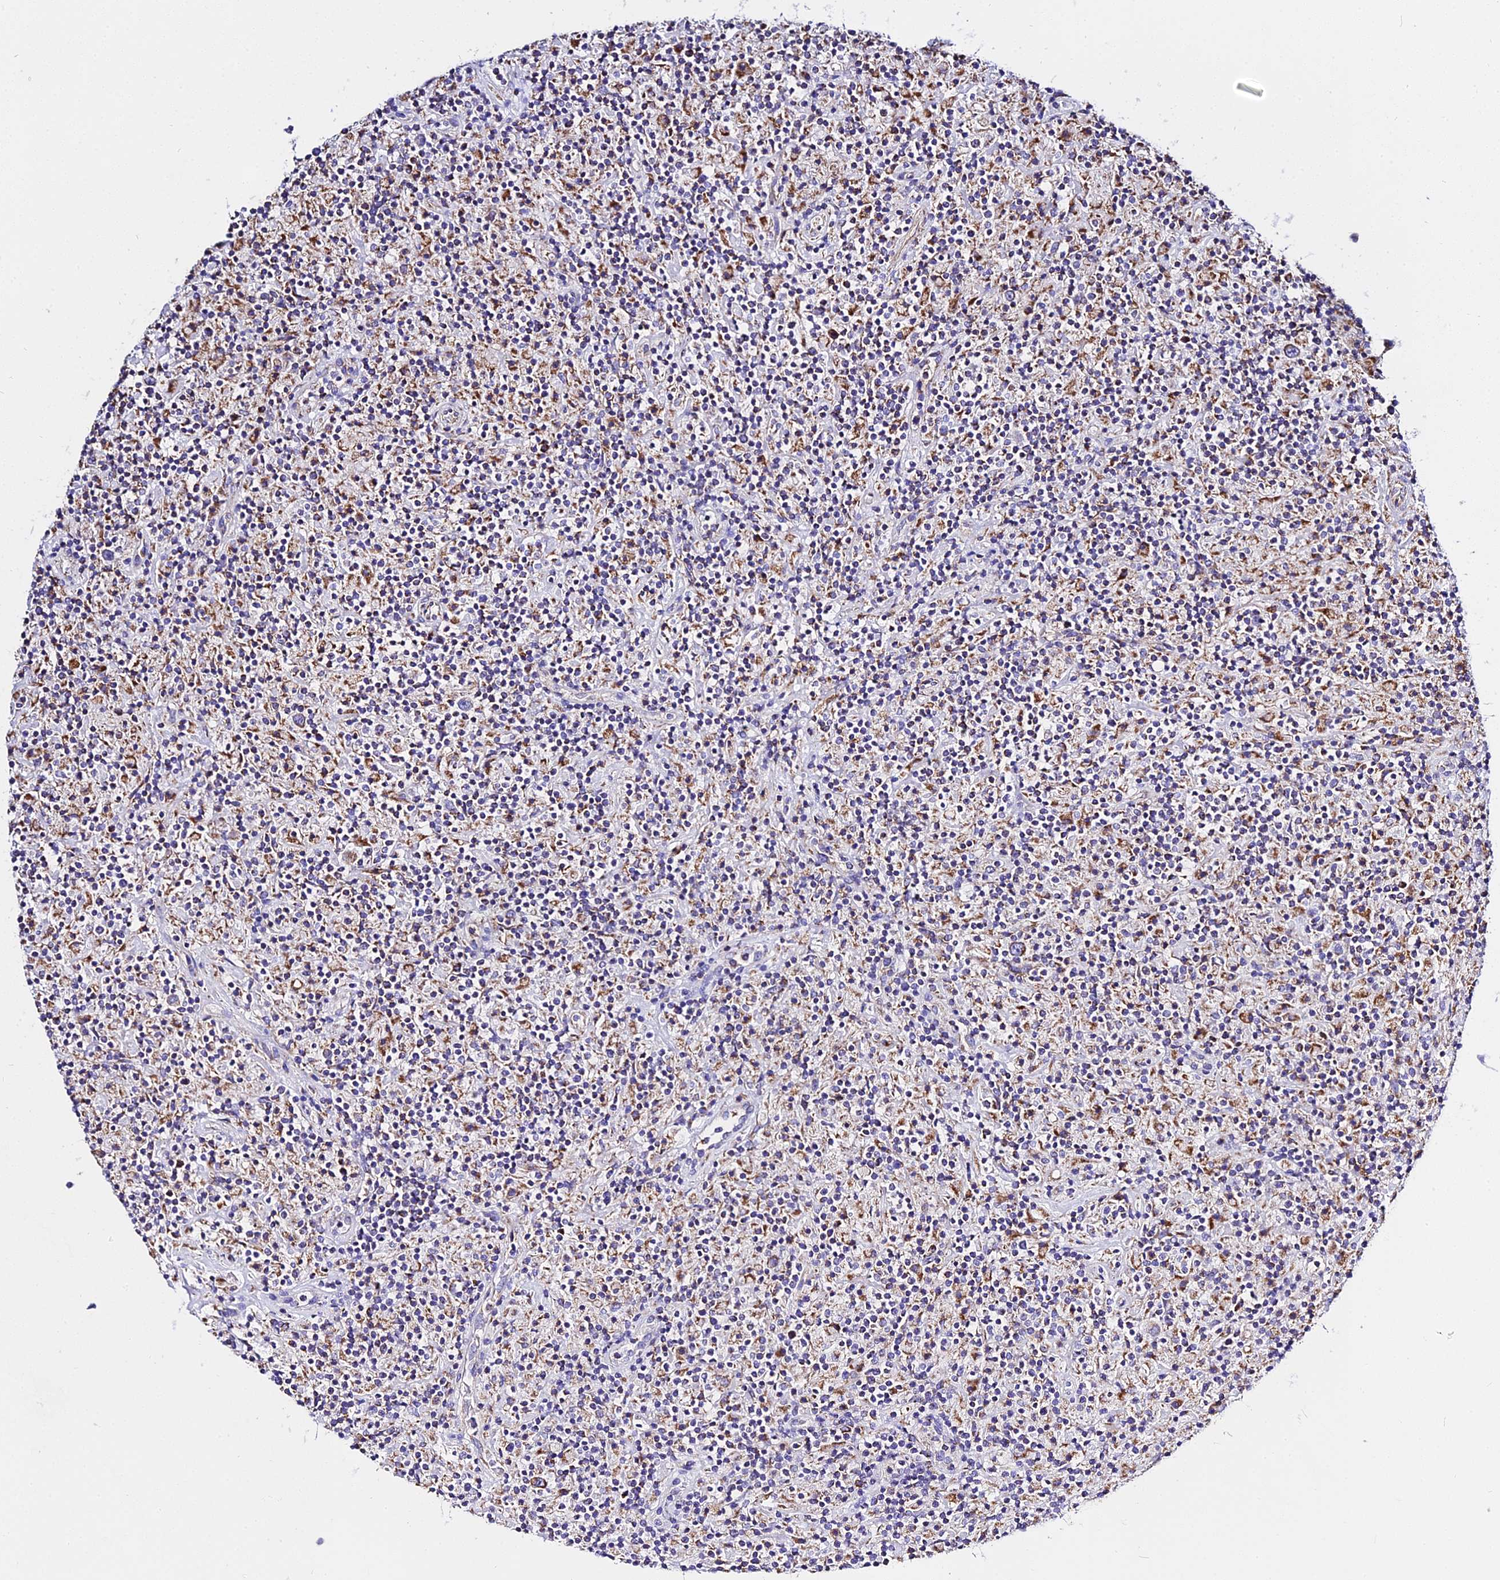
{"staining": {"intensity": "moderate", "quantity": "25%-75%", "location": "cytoplasmic/membranous"}, "tissue": "lymphoma", "cell_type": "Tumor cells", "image_type": "cancer", "snomed": [{"axis": "morphology", "description": "Hodgkin's disease, NOS"}, {"axis": "topography", "description": "Lymph node"}], "caption": "Brown immunohistochemical staining in Hodgkin's disease exhibits moderate cytoplasmic/membranous staining in approximately 25%-75% of tumor cells.", "gene": "ZNF573", "patient": {"sex": "male", "age": 70}}